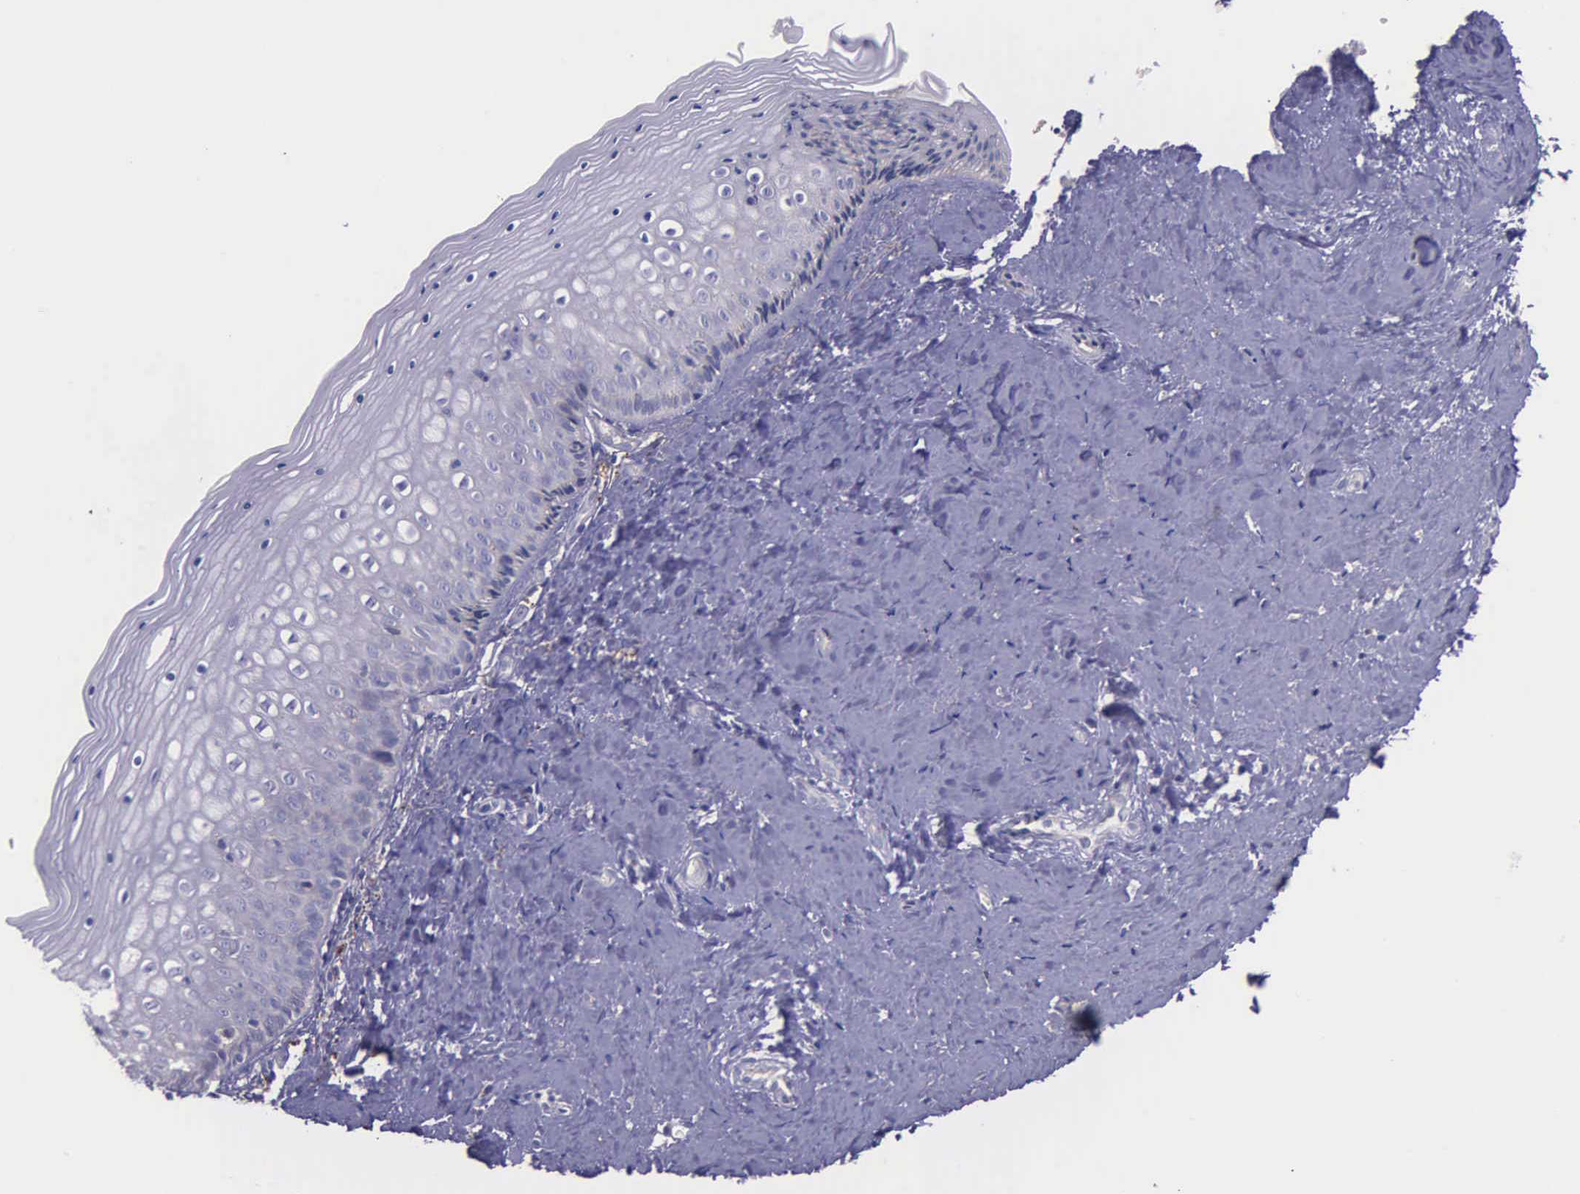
{"staining": {"intensity": "negative", "quantity": "none", "location": "none"}, "tissue": "vagina", "cell_type": "Squamous epithelial cells", "image_type": "normal", "snomed": [{"axis": "morphology", "description": "Normal tissue, NOS"}, {"axis": "topography", "description": "Vagina"}], "caption": "Immunohistochemistry (IHC) image of benign vagina: vagina stained with DAB (3,3'-diaminobenzidine) exhibits no significant protein staining in squamous epithelial cells.", "gene": "ZC3H12B", "patient": {"sex": "female", "age": 46}}